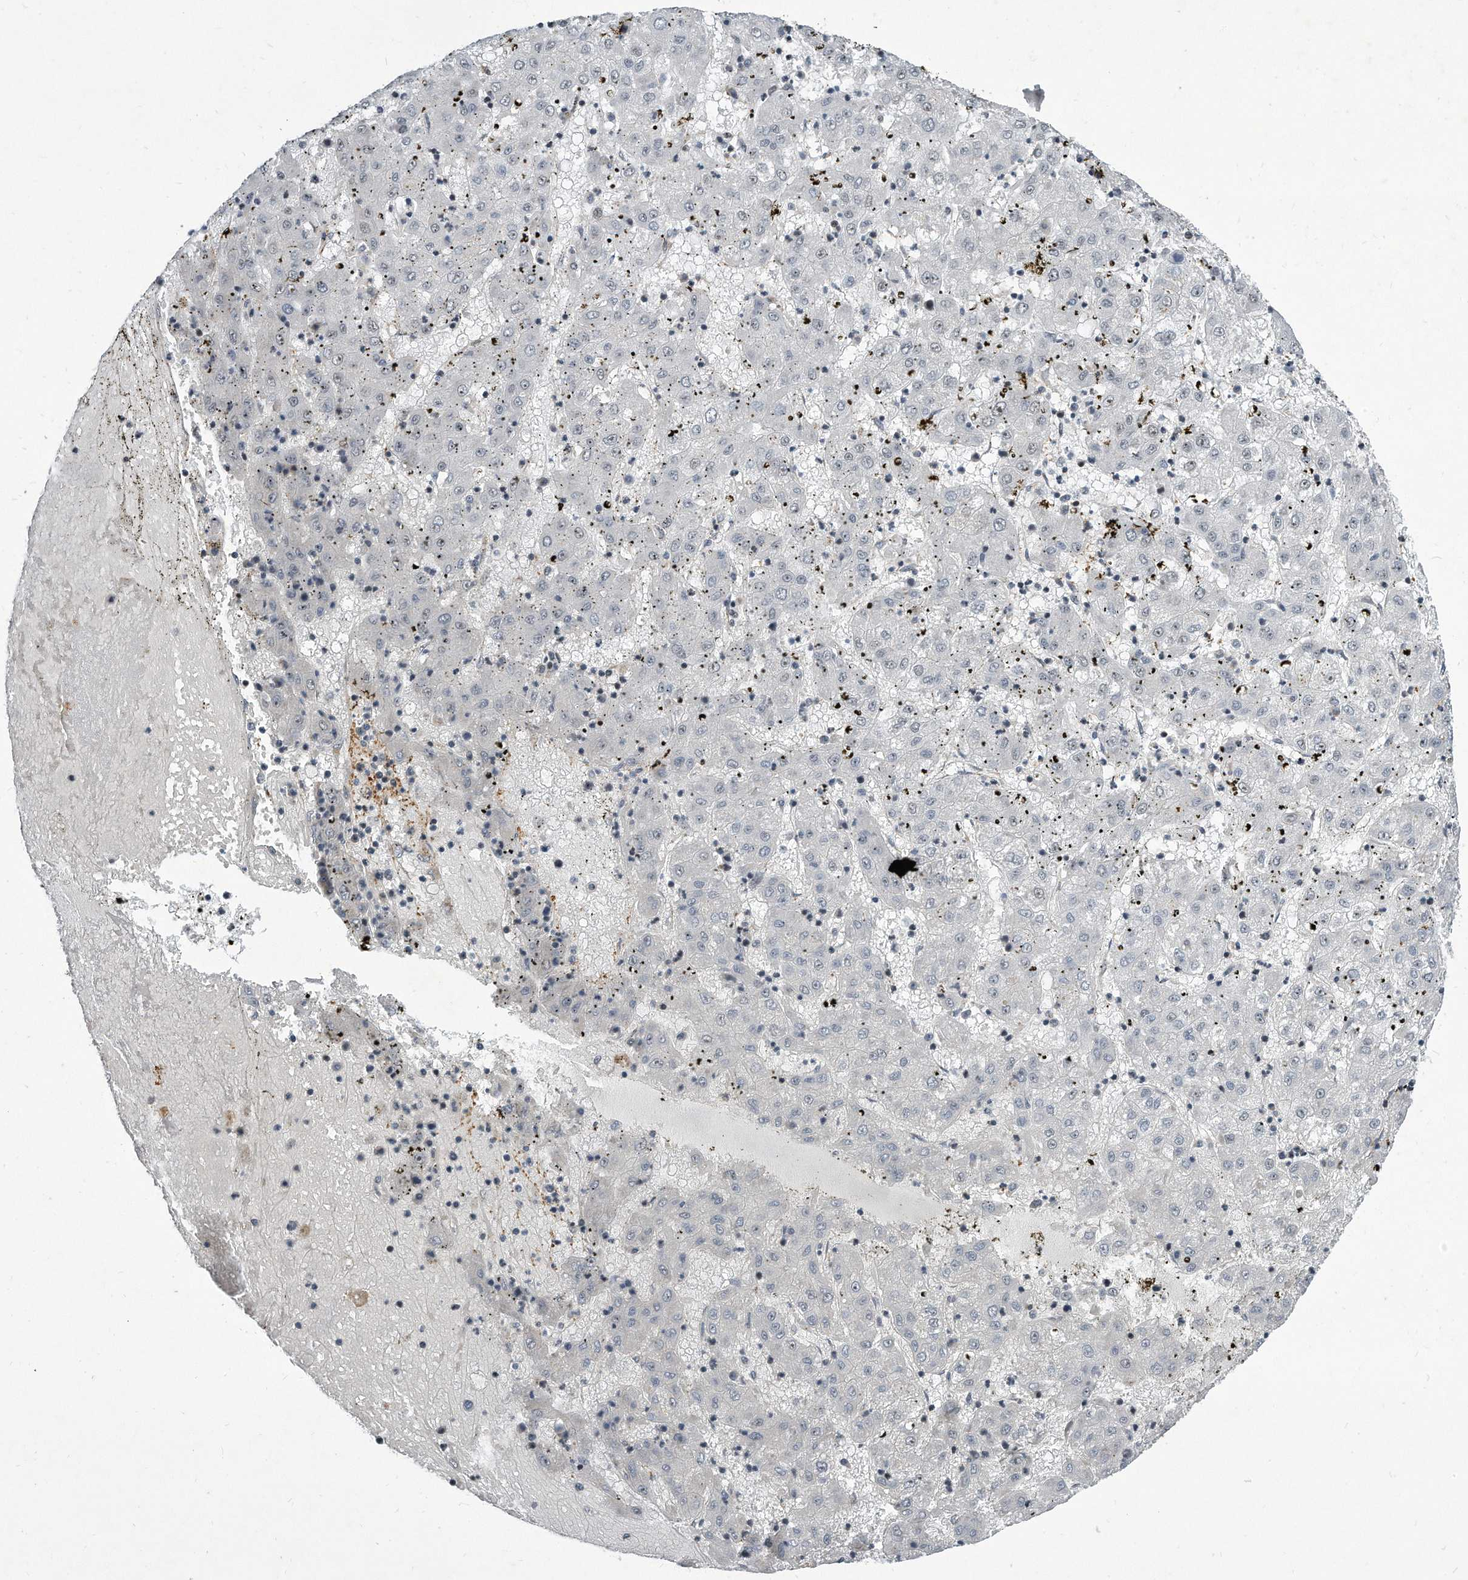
{"staining": {"intensity": "negative", "quantity": "none", "location": "none"}, "tissue": "liver cancer", "cell_type": "Tumor cells", "image_type": "cancer", "snomed": [{"axis": "morphology", "description": "Carcinoma, Hepatocellular, NOS"}, {"axis": "topography", "description": "Liver"}], "caption": "Image shows no significant protein expression in tumor cells of liver cancer.", "gene": "PGBD2", "patient": {"sex": "male", "age": 72}}